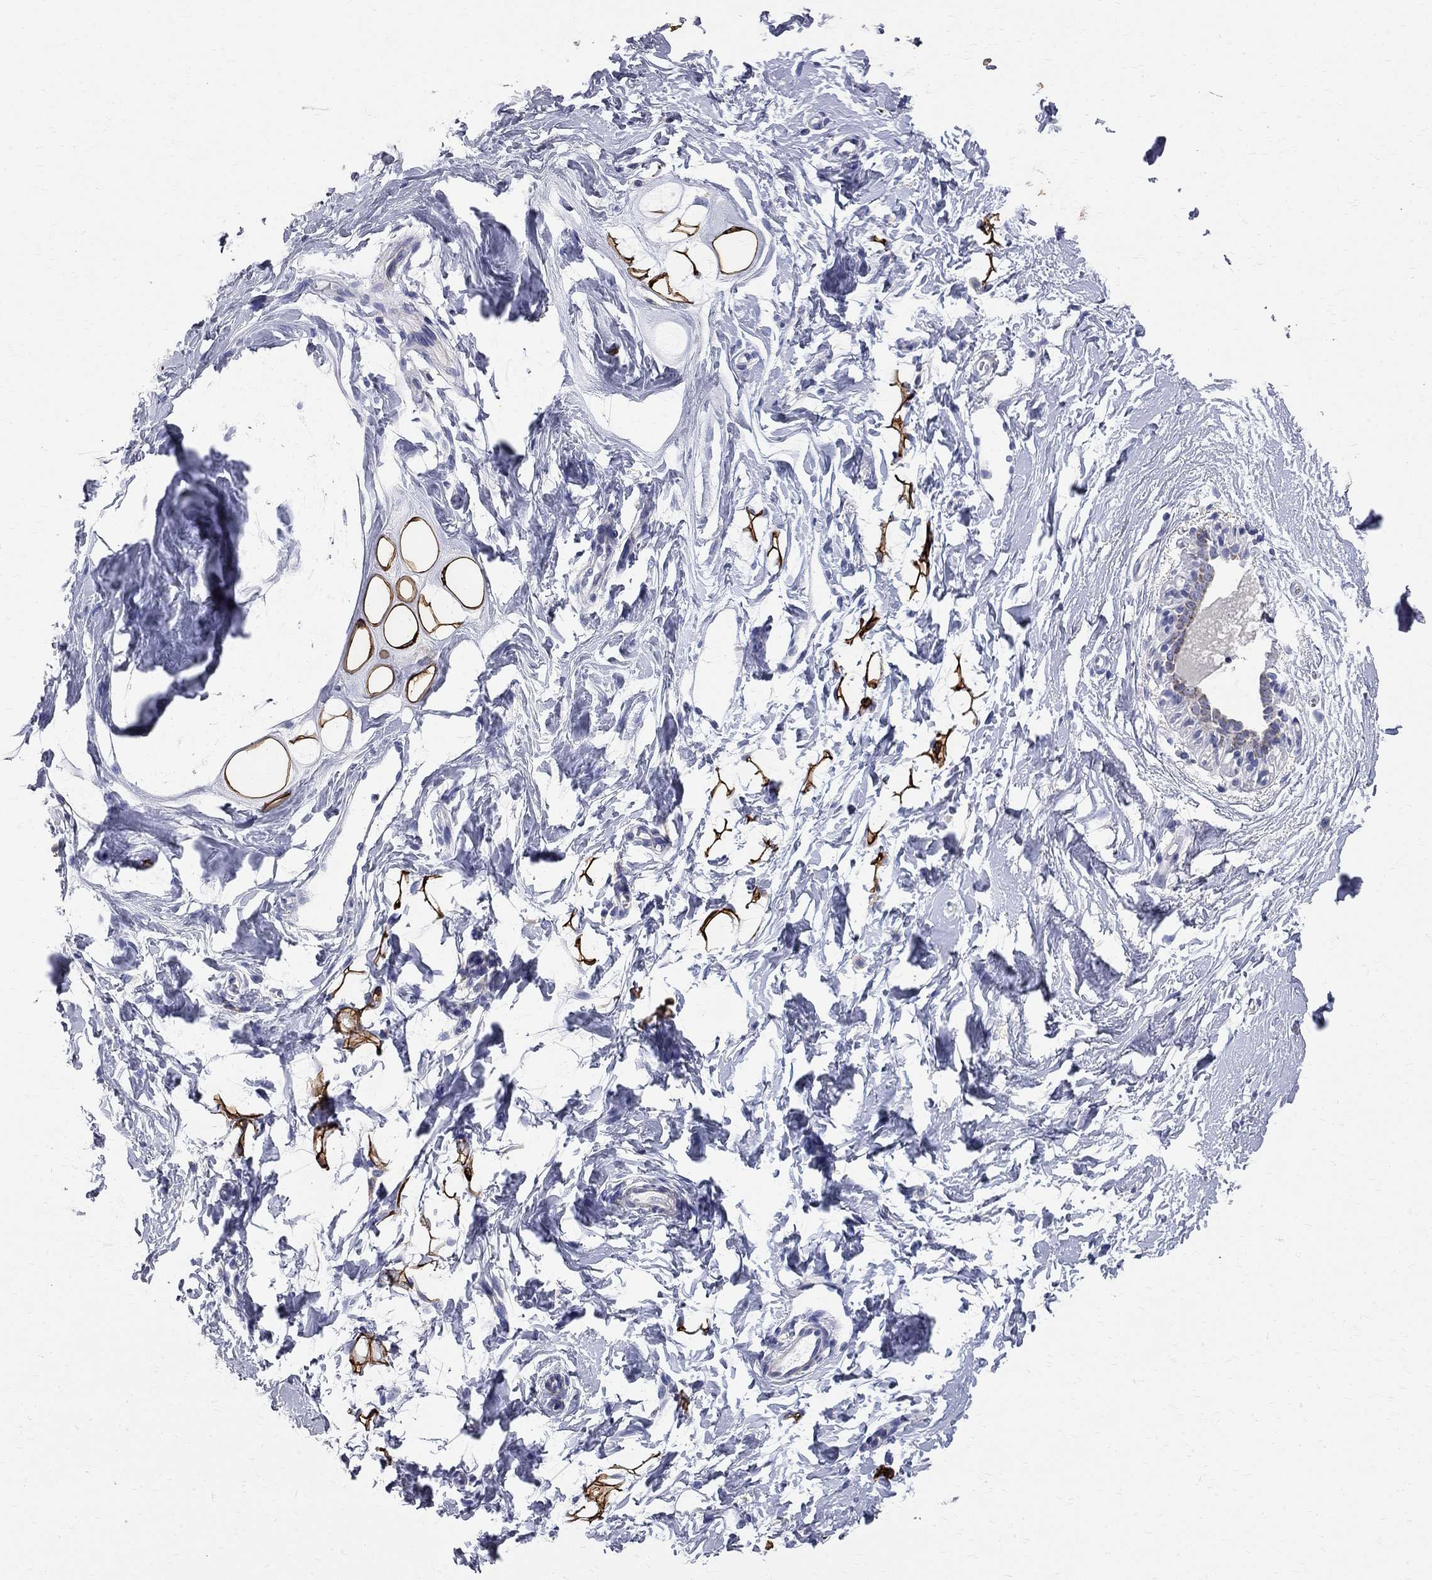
{"staining": {"intensity": "strong", "quantity": ">75%", "location": "cytoplasmic/membranous"}, "tissue": "breast", "cell_type": "Adipocytes", "image_type": "normal", "snomed": [{"axis": "morphology", "description": "Normal tissue, NOS"}, {"axis": "topography", "description": "Breast"}], "caption": "Brown immunohistochemical staining in unremarkable human breast reveals strong cytoplasmic/membranous positivity in approximately >75% of adipocytes. The staining was performed using DAB (3,3'-diaminobenzidine), with brown indicating positive protein expression. Nuclei are stained blue with hematoxylin.", "gene": "ACSL1", "patient": {"sex": "female", "age": 37}}